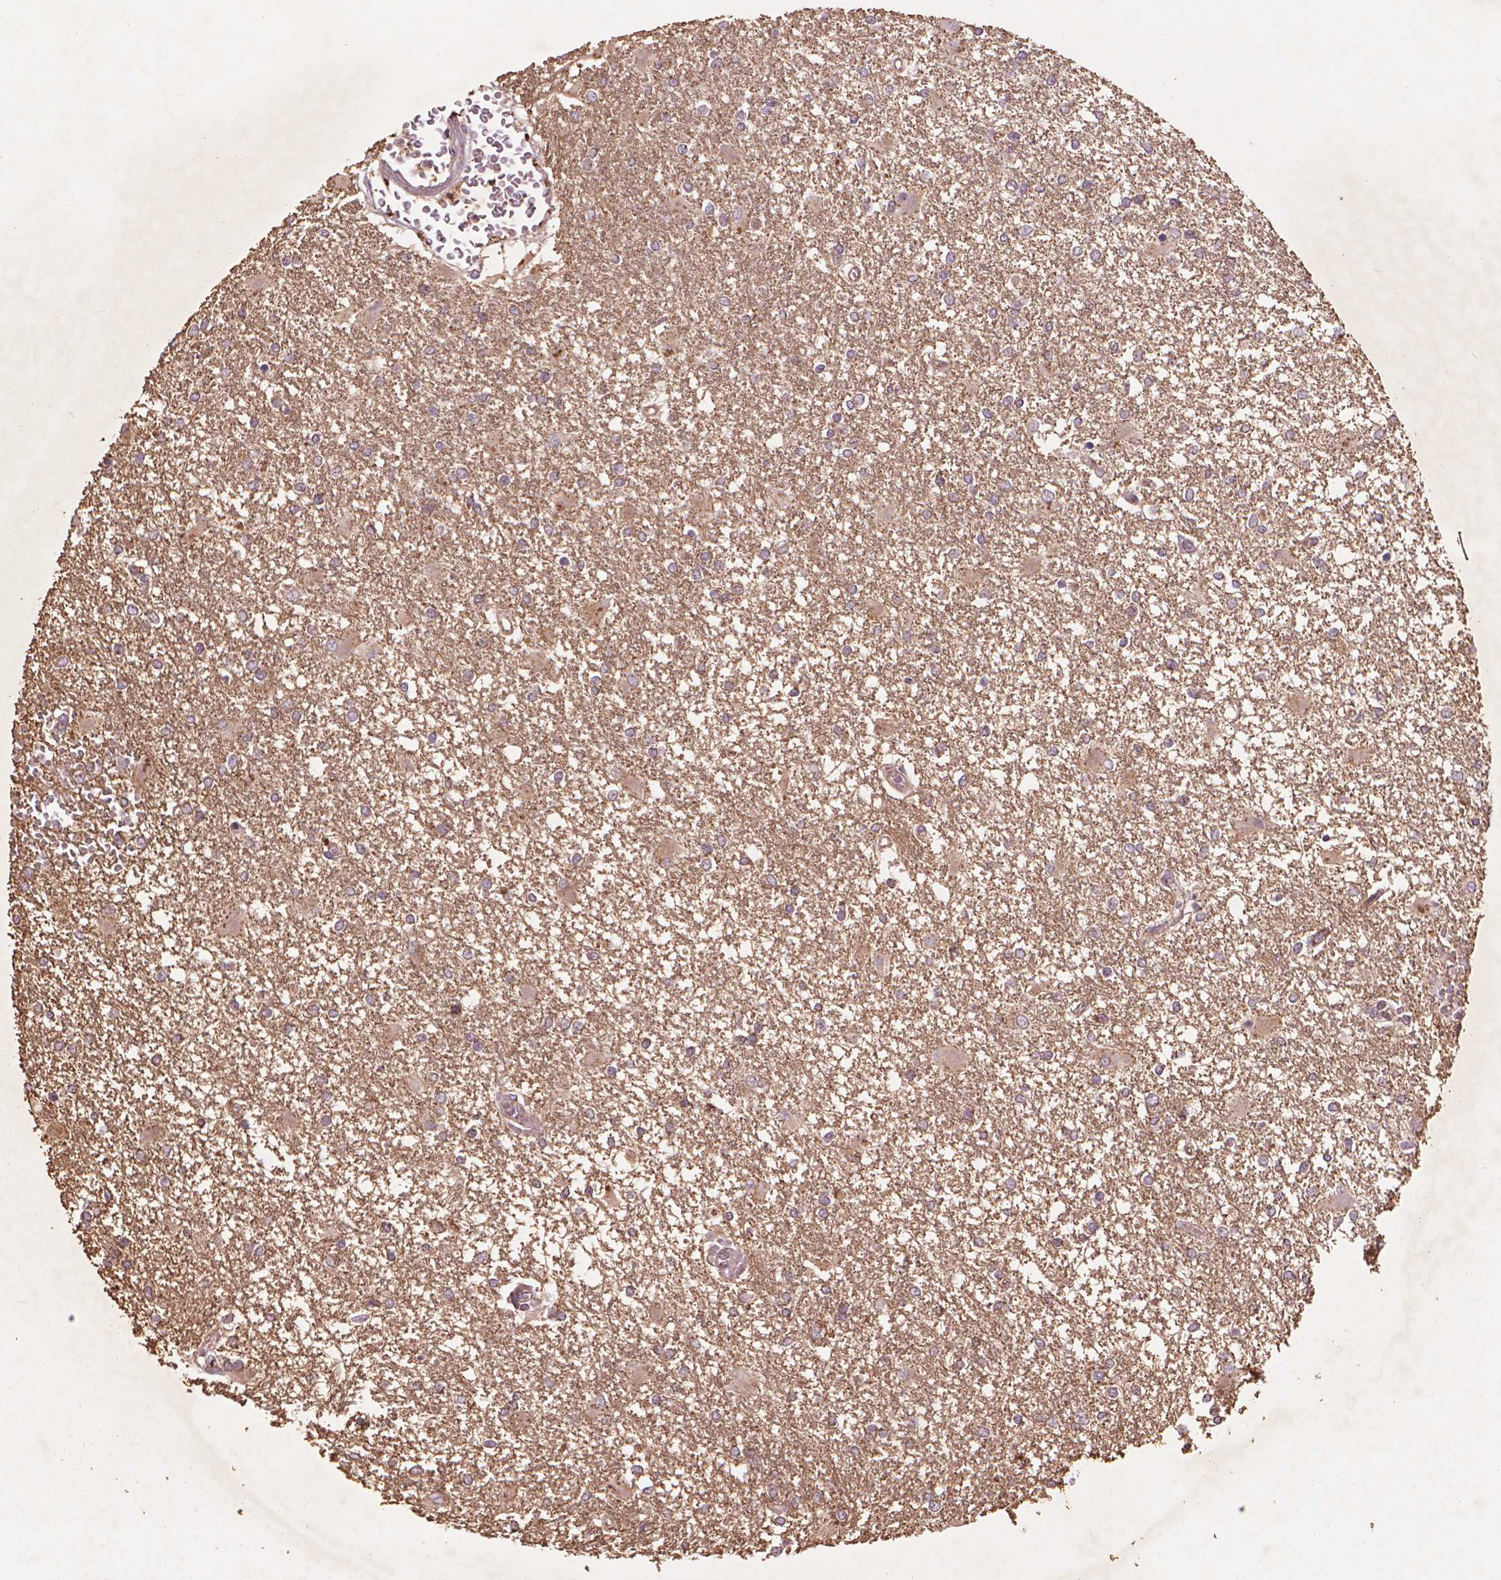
{"staining": {"intensity": "moderate", "quantity": ">75%", "location": "cytoplasmic/membranous"}, "tissue": "glioma", "cell_type": "Tumor cells", "image_type": "cancer", "snomed": [{"axis": "morphology", "description": "Glioma, malignant, High grade"}, {"axis": "topography", "description": "Cerebral cortex"}], "caption": "Brown immunohistochemical staining in human glioma displays moderate cytoplasmic/membranous expression in about >75% of tumor cells. The staining was performed using DAB (3,3'-diaminobenzidine), with brown indicating positive protein expression. Nuclei are stained blue with hematoxylin.", "gene": "NLRX1", "patient": {"sex": "male", "age": 79}}